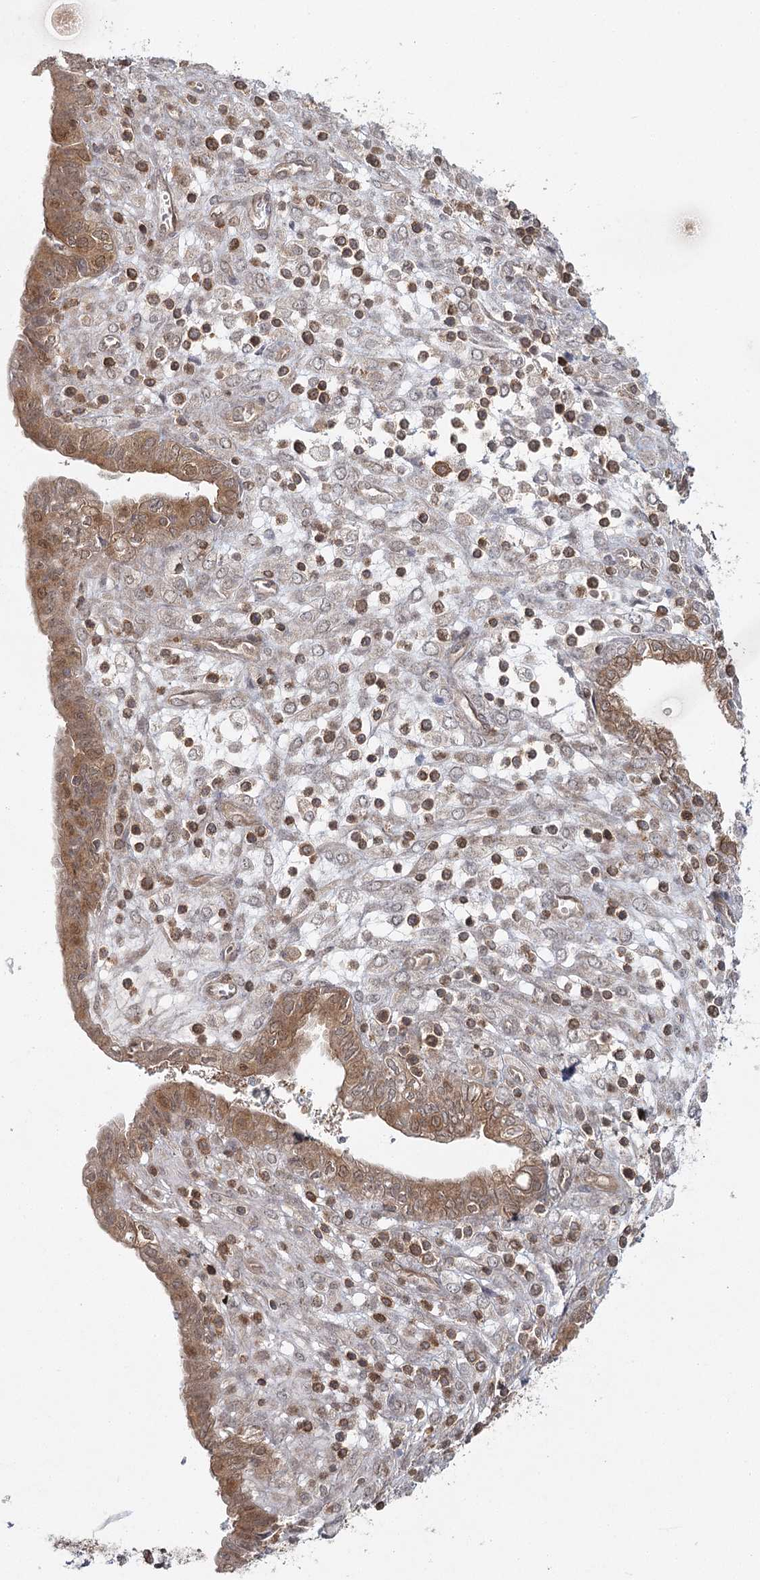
{"staining": {"intensity": "moderate", "quantity": "25%-75%", "location": "cytoplasmic/membranous"}, "tissue": "endometrial cancer", "cell_type": "Tumor cells", "image_type": "cancer", "snomed": [{"axis": "morphology", "description": "Normal tissue, NOS"}, {"axis": "morphology", "description": "Adenocarcinoma, NOS"}, {"axis": "topography", "description": "Endometrium"}], "caption": "Immunohistochemical staining of human endometrial adenocarcinoma reveals moderate cytoplasmic/membranous protein positivity in about 25%-75% of tumor cells. Using DAB (3,3'-diaminobenzidine) (brown) and hematoxylin (blue) stains, captured at high magnification using brightfield microscopy.", "gene": "FAM120B", "patient": {"sex": "female", "age": 53}}